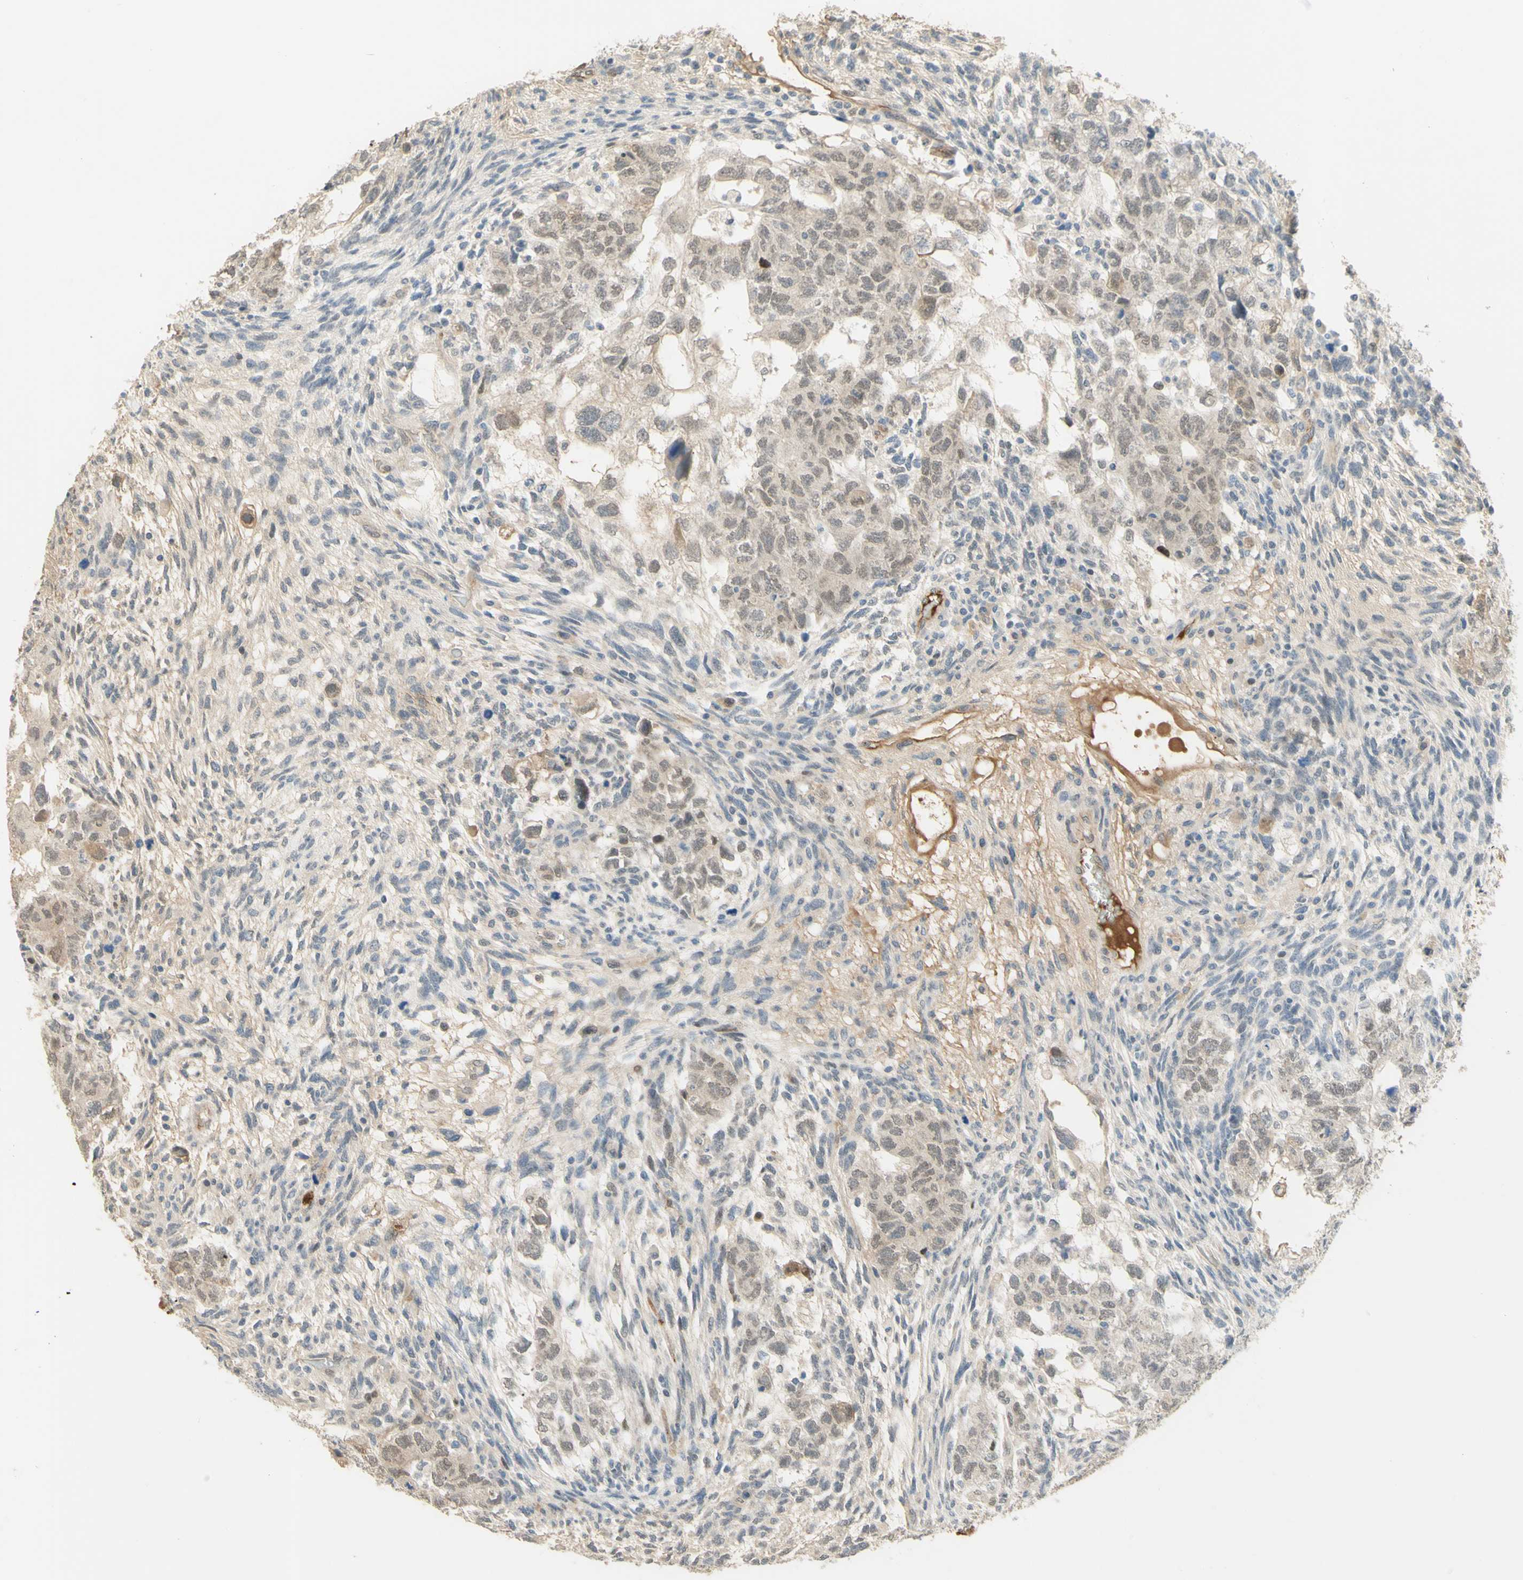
{"staining": {"intensity": "weak", "quantity": ">75%", "location": "nuclear"}, "tissue": "testis cancer", "cell_type": "Tumor cells", "image_type": "cancer", "snomed": [{"axis": "morphology", "description": "Normal tissue, NOS"}, {"axis": "morphology", "description": "Carcinoma, Embryonal, NOS"}, {"axis": "topography", "description": "Testis"}], "caption": "Embryonal carcinoma (testis) stained for a protein reveals weak nuclear positivity in tumor cells. The staining was performed using DAB (3,3'-diaminobenzidine) to visualize the protein expression in brown, while the nuclei were stained in blue with hematoxylin (Magnification: 20x).", "gene": "ANGPT2", "patient": {"sex": "male", "age": 36}}